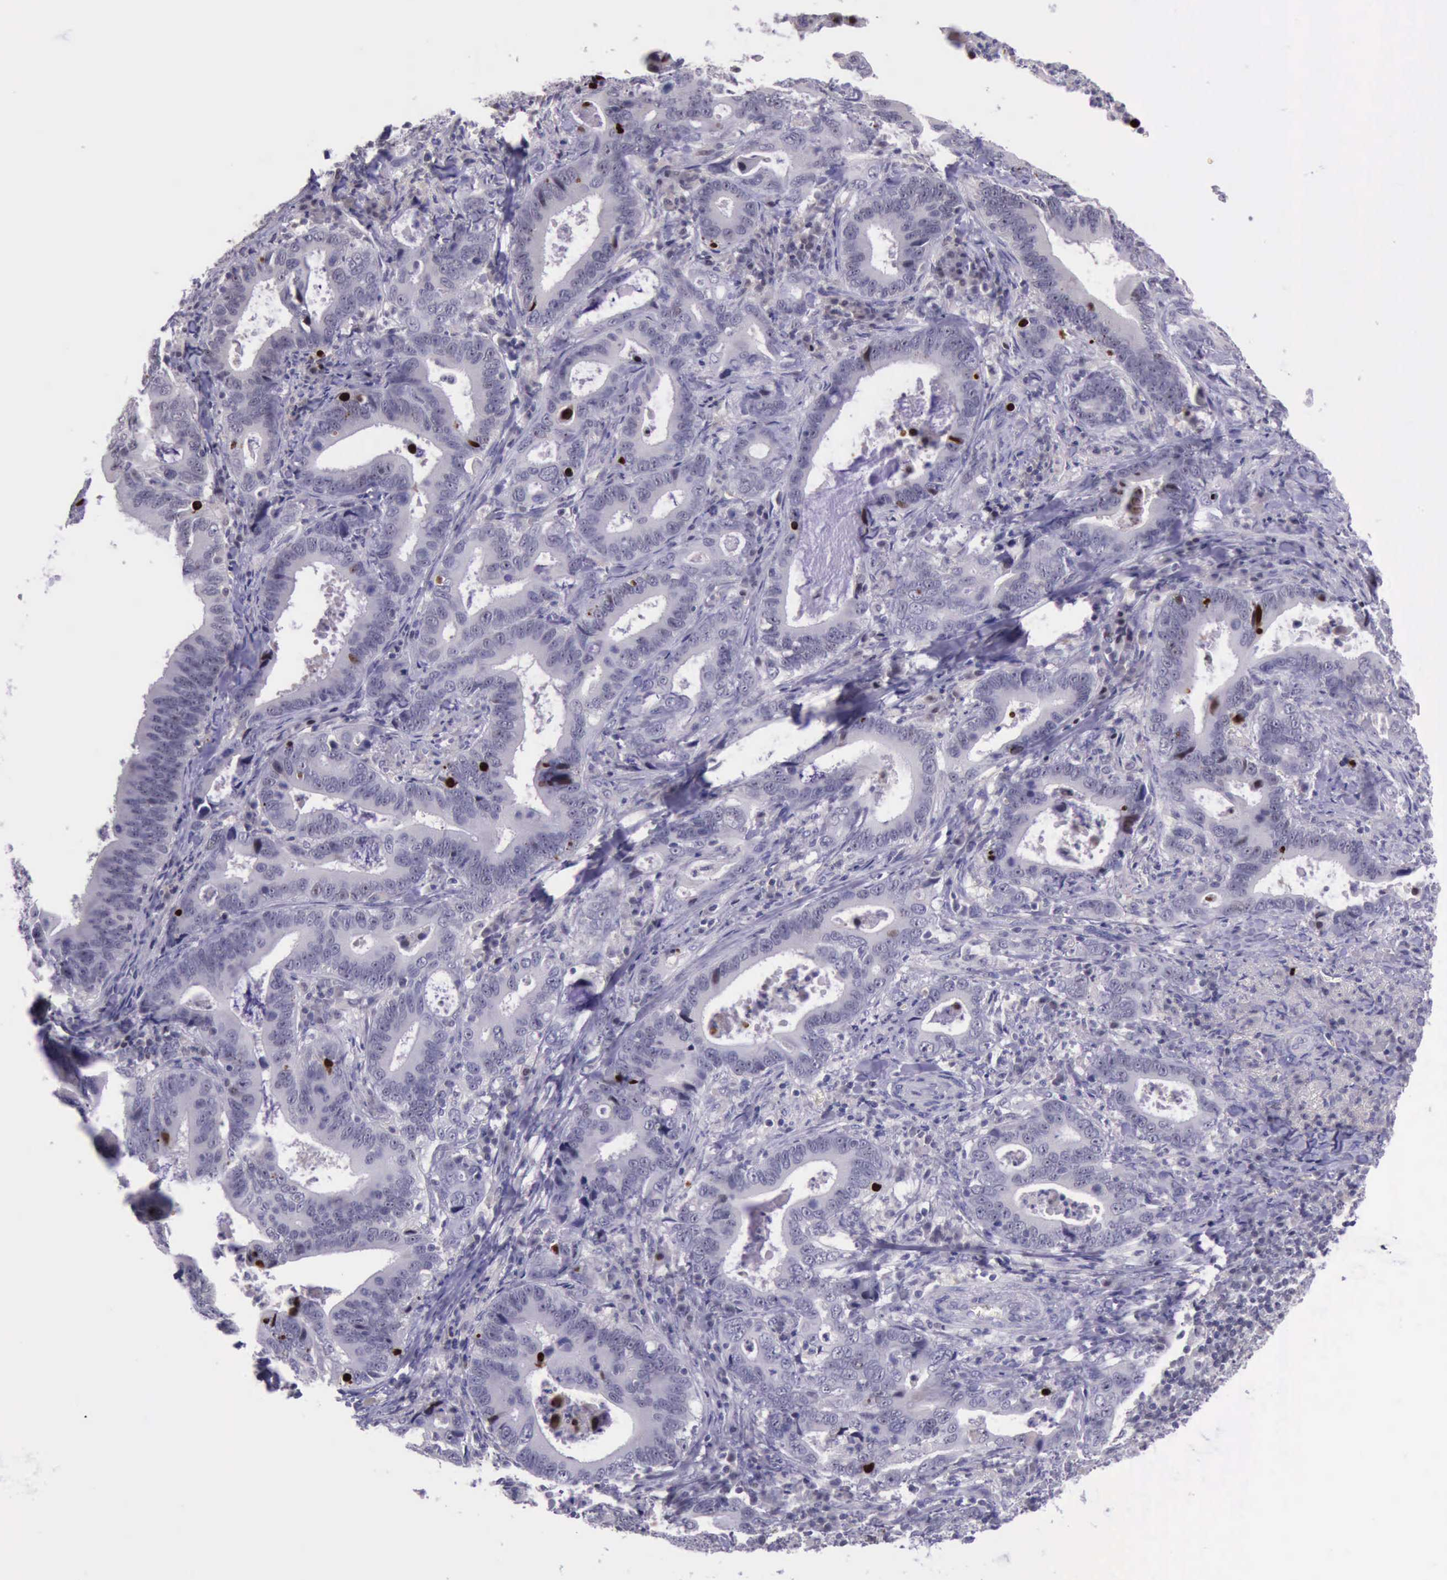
{"staining": {"intensity": "strong", "quantity": "<25%", "location": "nuclear"}, "tissue": "stomach cancer", "cell_type": "Tumor cells", "image_type": "cancer", "snomed": [{"axis": "morphology", "description": "Adenocarcinoma, NOS"}, {"axis": "topography", "description": "Stomach, upper"}], "caption": "Protein expression analysis of stomach adenocarcinoma exhibits strong nuclear expression in approximately <25% of tumor cells. Immunohistochemistry stains the protein of interest in brown and the nuclei are stained blue.", "gene": "PARP1", "patient": {"sex": "male", "age": 63}}